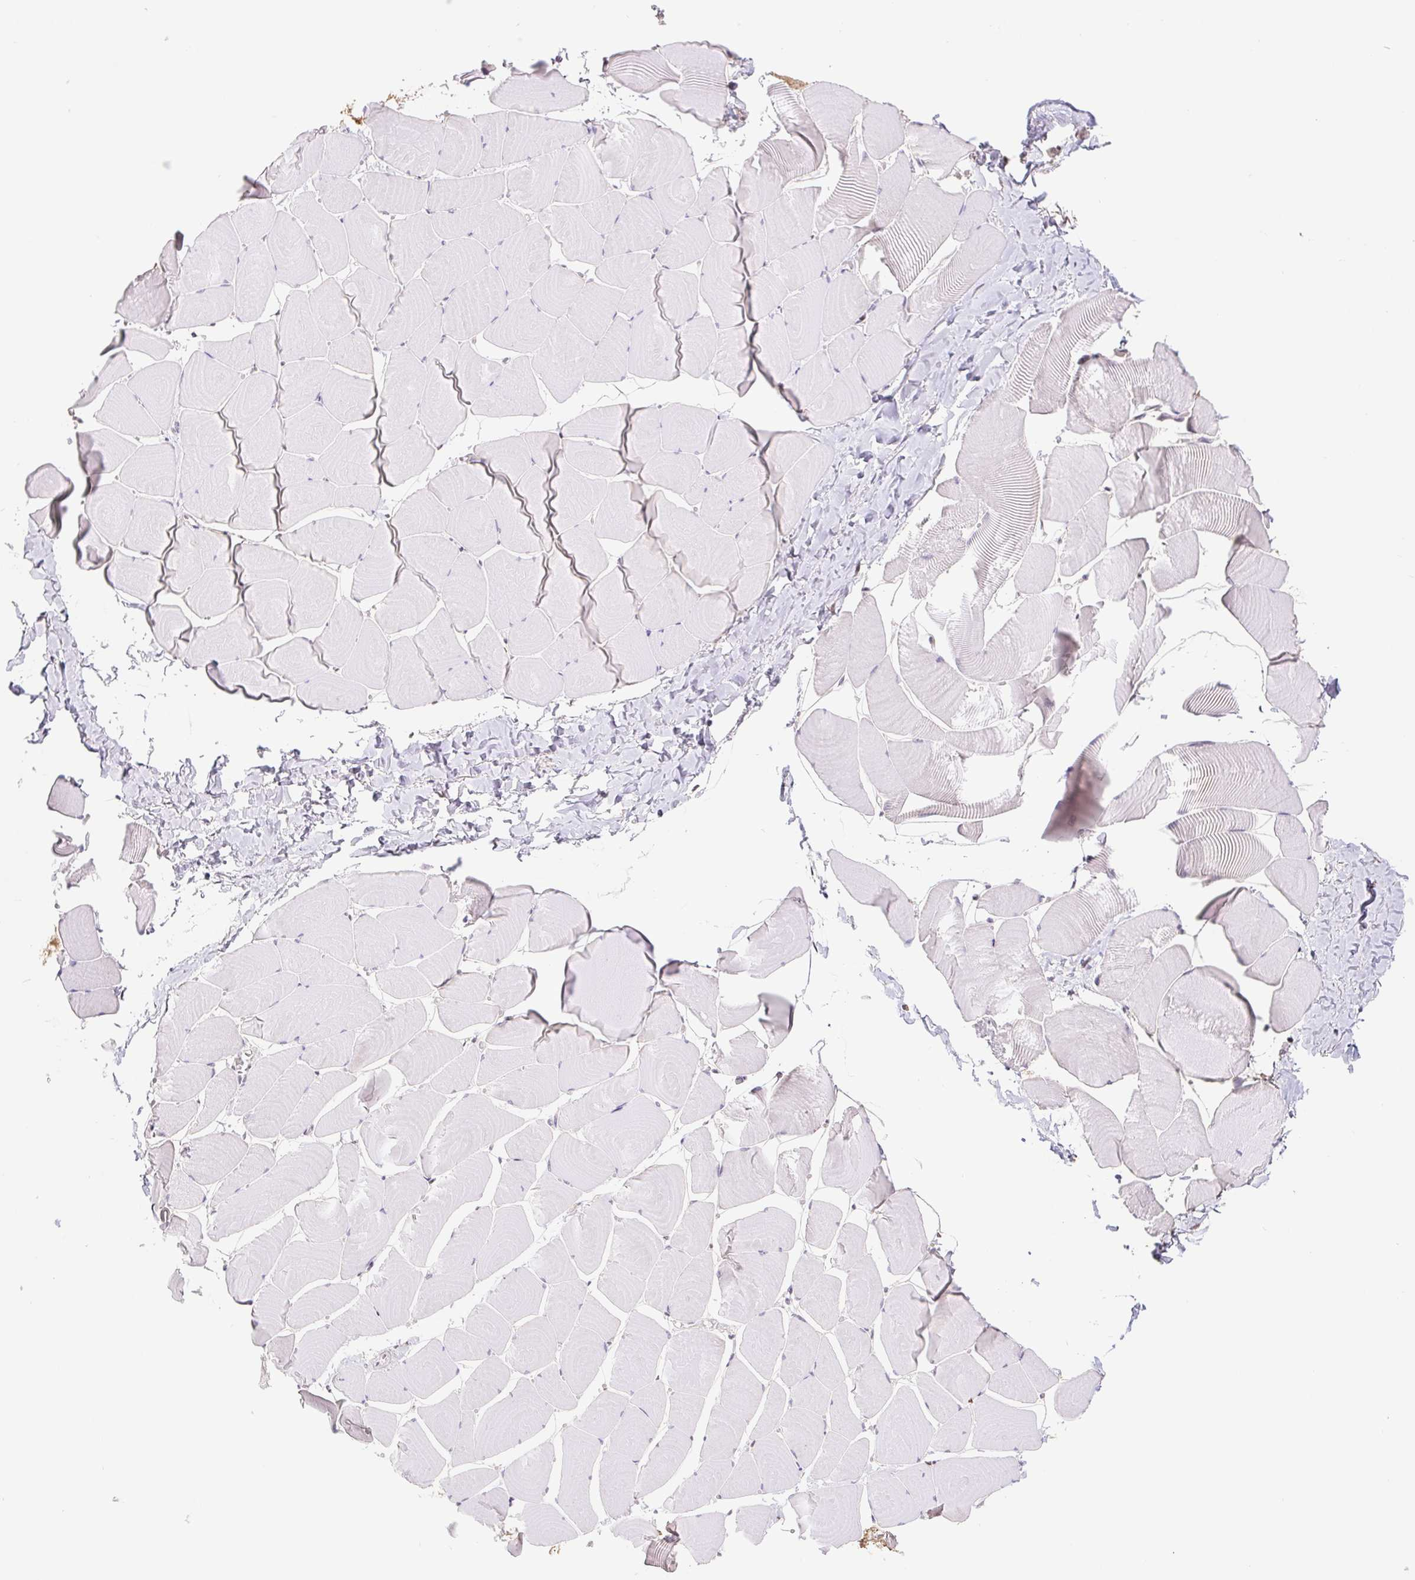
{"staining": {"intensity": "weak", "quantity": "<25%", "location": "cytoplasmic/membranous"}, "tissue": "skeletal muscle", "cell_type": "Myocytes", "image_type": "normal", "snomed": [{"axis": "morphology", "description": "Normal tissue, NOS"}, {"axis": "topography", "description": "Skeletal muscle"}], "caption": "Immunohistochemistry (IHC) histopathology image of unremarkable skeletal muscle: skeletal muscle stained with DAB (3,3'-diaminobenzidine) shows no significant protein positivity in myocytes. Brightfield microscopy of immunohistochemistry (IHC) stained with DAB (brown) and hematoxylin (blue), captured at high magnification.", "gene": "TRERF1", "patient": {"sex": "male", "age": 25}}